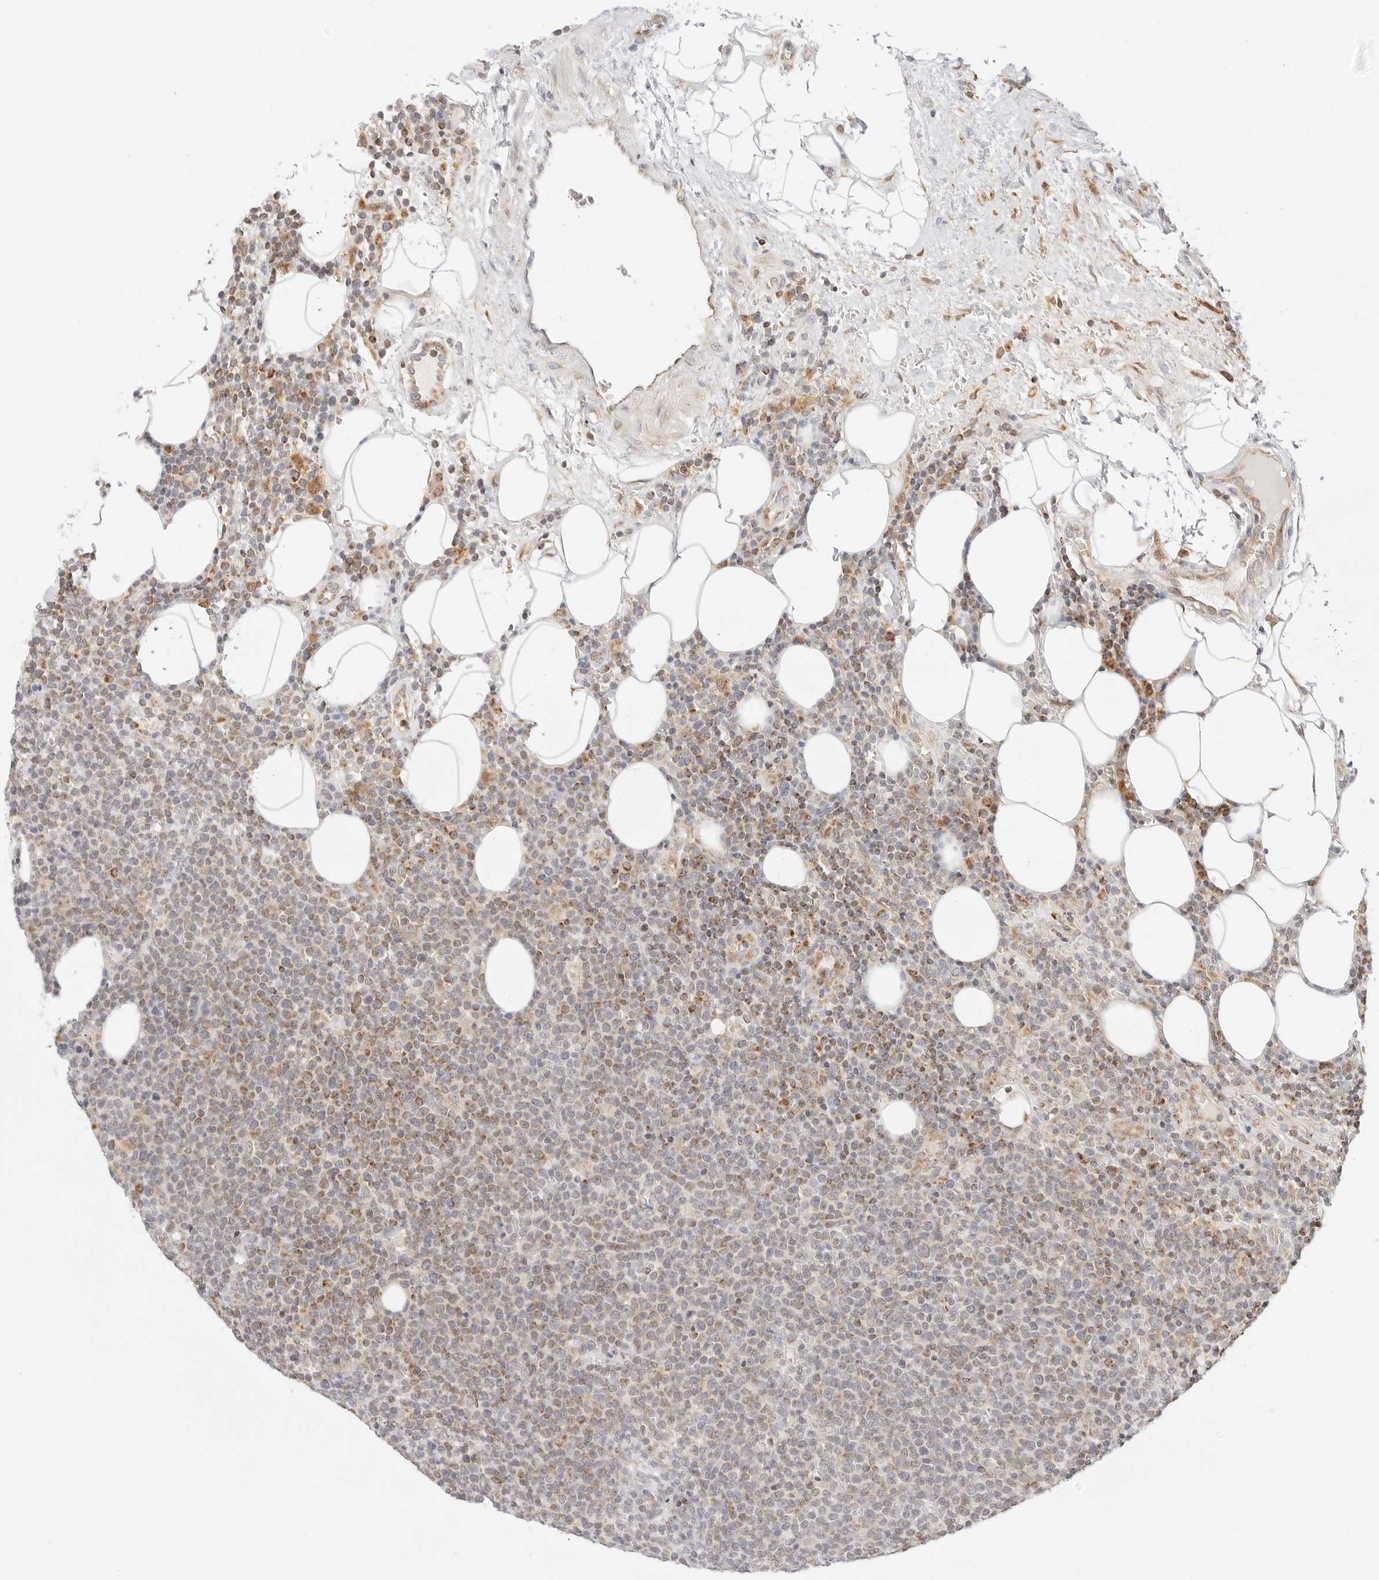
{"staining": {"intensity": "moderate", "quantity": "<25%", "location": "cytoplasmic/membranous"}, "tissue": "lymphoma", "cell_type": "Tumor cells", "image_type": "cancer", "snomed": [{"axis": "morphology", "description": "Malignant lymphoma, non-Hodgkin's type, High grade"}, {"axis": "topography", "description": "Lymph node"}], "caption": "Protein positivity by immunohistochemistry shows moderate cytoplasmic/membranous expression in about <25% of tumor cells in high-grade malignant lymphoma, non-Hodgkin's type.", "gene": "ERO1B", "patient": {"sex": "male", "age": 61}}